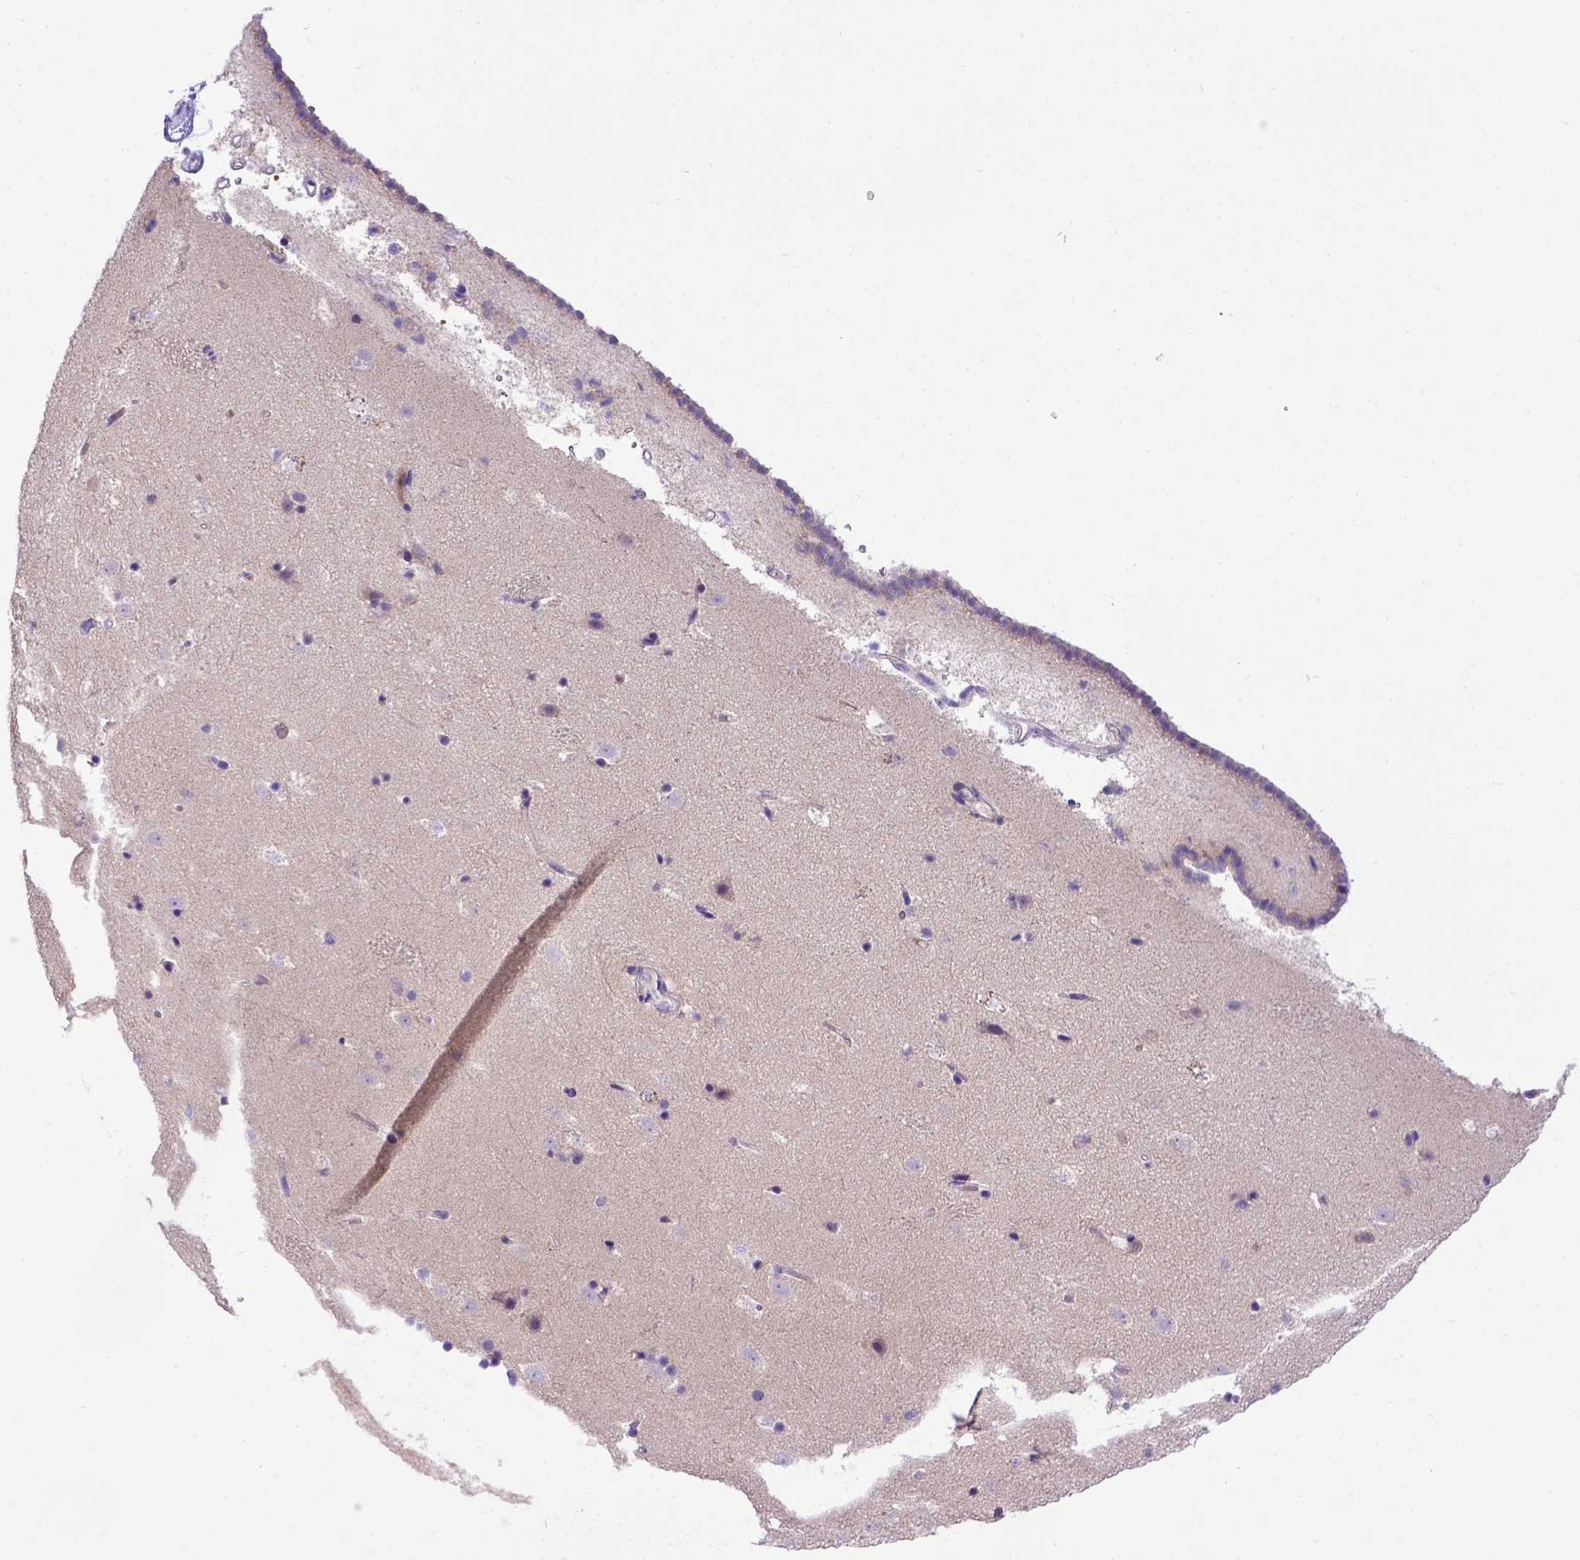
{"staining": {"intensity": "negative", "quantity": "none", "location": "none"}, "tissue": "caudate", "cell_type": "Glial cells", "image_type": "normal", "snomed": [{"axis": "morphology", "description": "Normal tissue, NOS"}, {"axis": "topography", "description": "Lateral ventricle wall"}], "caption": "Glial cells show no significant positivity in unremarkable caudate. (DAB (3,3'-diaminobenzidine) immunohistochemistry with hematoxylin counter stain).", "gene": "ADAM12", "patient": {"sex": "male", "age": 37}}